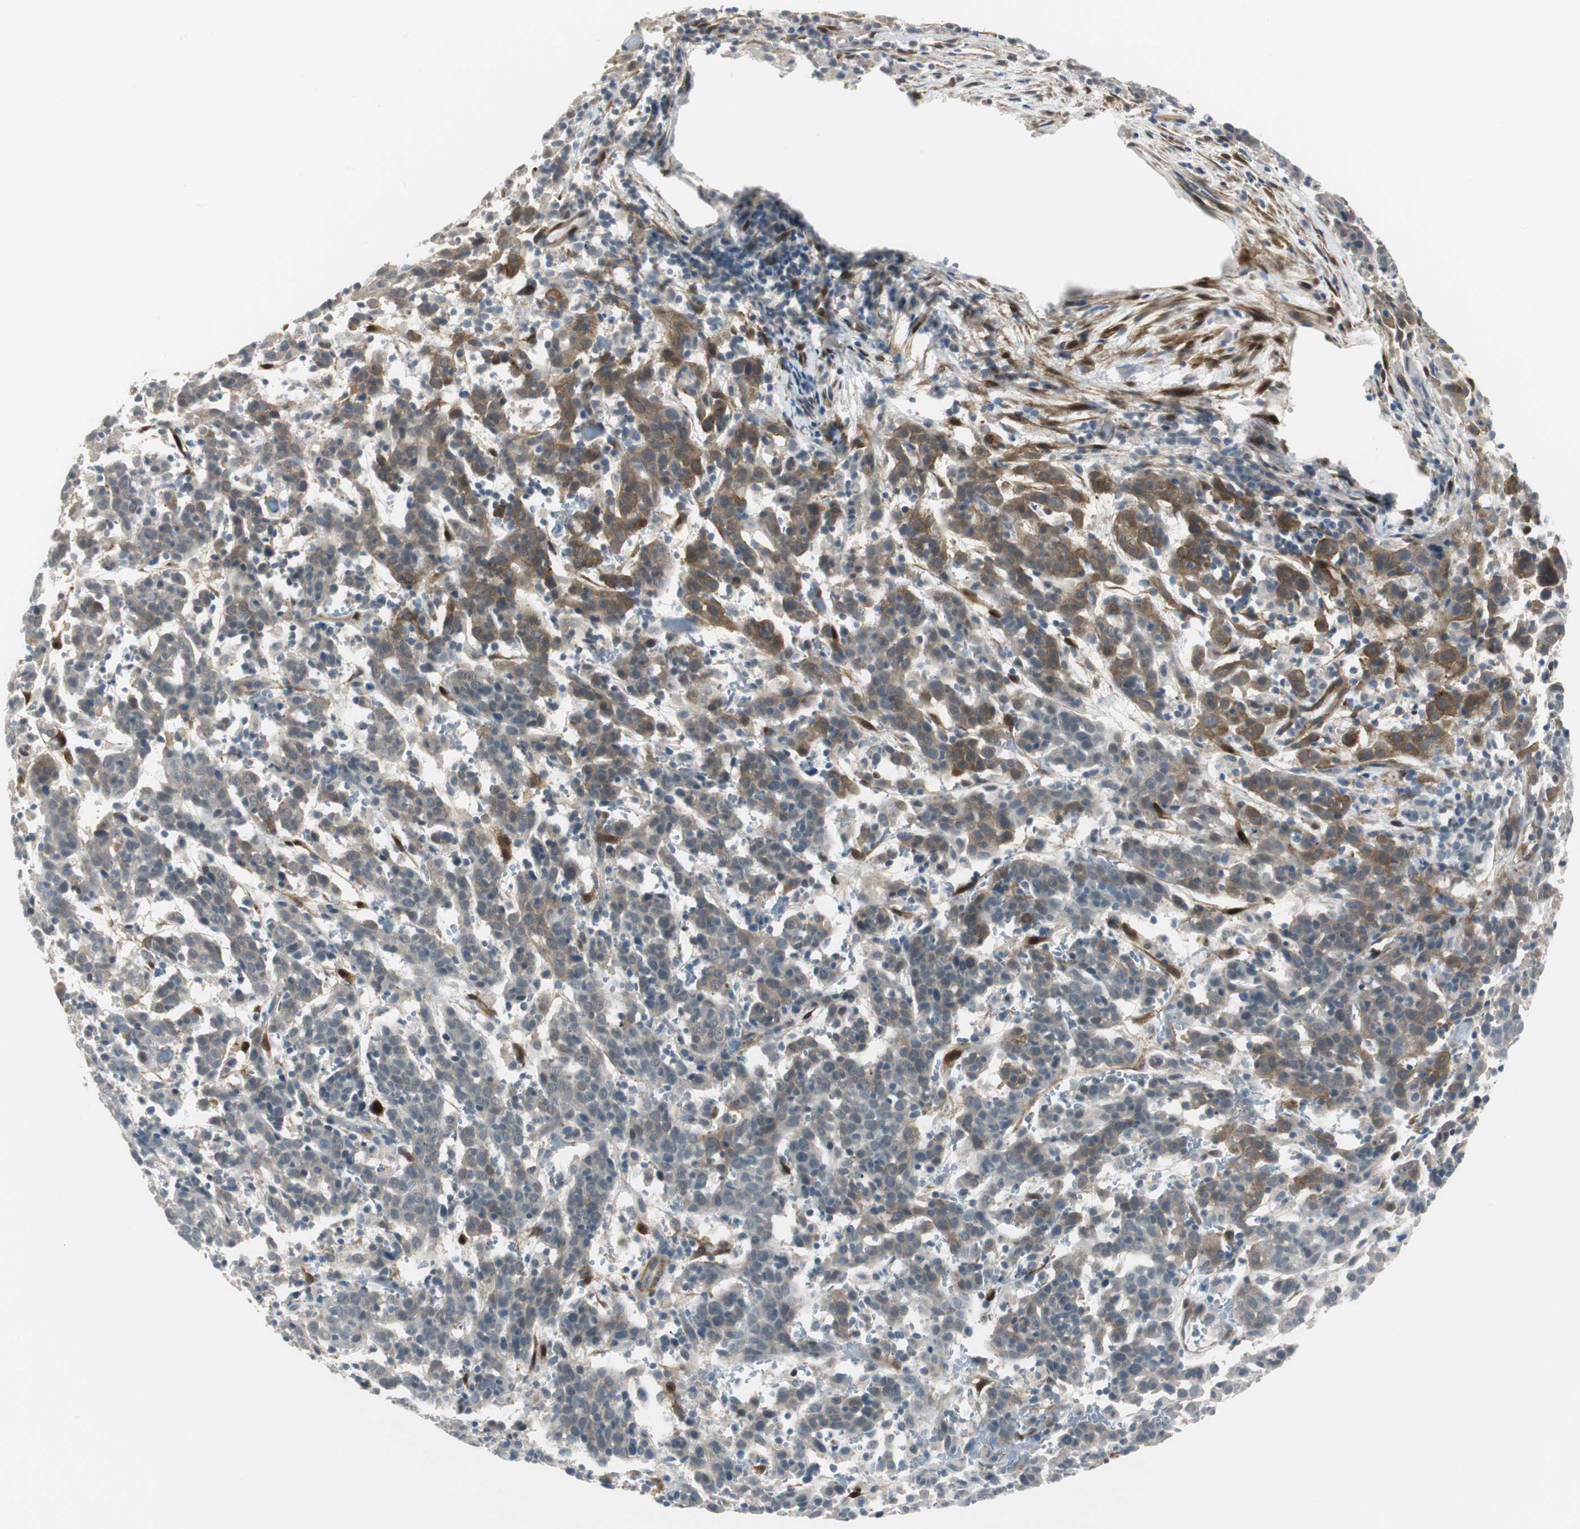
{"staining": {"intensity": "moderate", "quantity": "25%-75%", "location": "cytoplasmic/membranous"}, "tissue": "cervical cancer", "cell_type": "Tumor cells", "image_type": "cancer", "snomed": [{"axis": "morphology", "description": "Normal tissue, NOS"}, {"axis": "morphology", "description": "Squamous cell carcinoma, NOS"}, {"axis": "topography", "description": "Cervix"}], "caption": "Tumor cells demonstrate medium levels of moderate cytoplasmic/membranous expression in approximately 25%-75% of cells in human cervical squamous cell carcinoma.", "gene": "FHL2", "patient": {"sex": "female", "age": 67}}